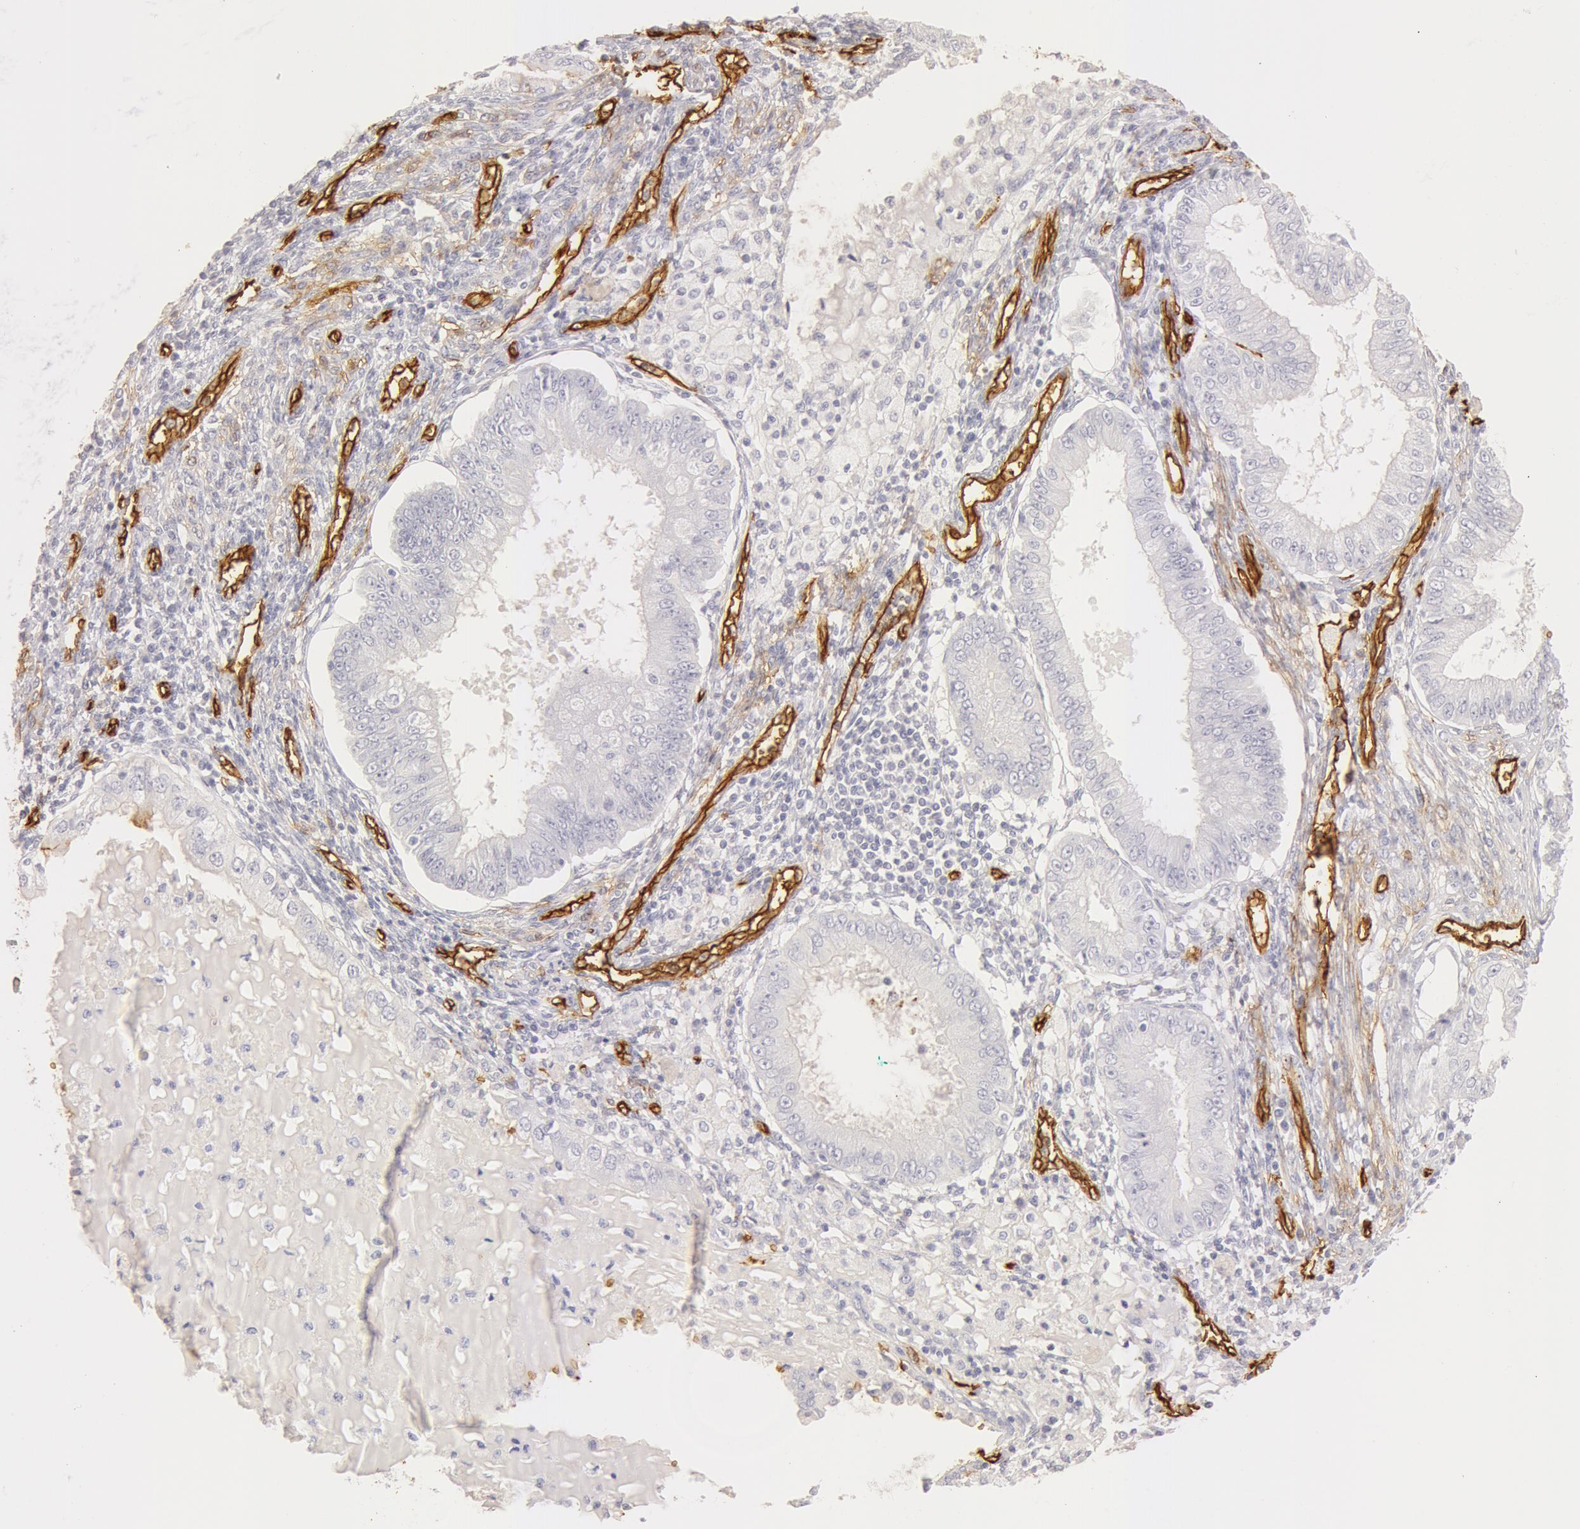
{"staining": {"intensity": "negative", "quantity": "none", "location": "none"}, "tissue": "endometrial cancer", "cell_type": "Tumor cells", "image_type": "cancer", "snomed": [{"axis": "morphology", "description": "Adenocarcinoma, NOS"}, {"axis": "topography", "description": "Endometrium"}], "caption": "Tumor cells show no significant staining in endometrial adenocarcinoma. (DAB IHC, high magnification).", "gene": "AQP1", "patient": {"sex": "female", "age": 76}}